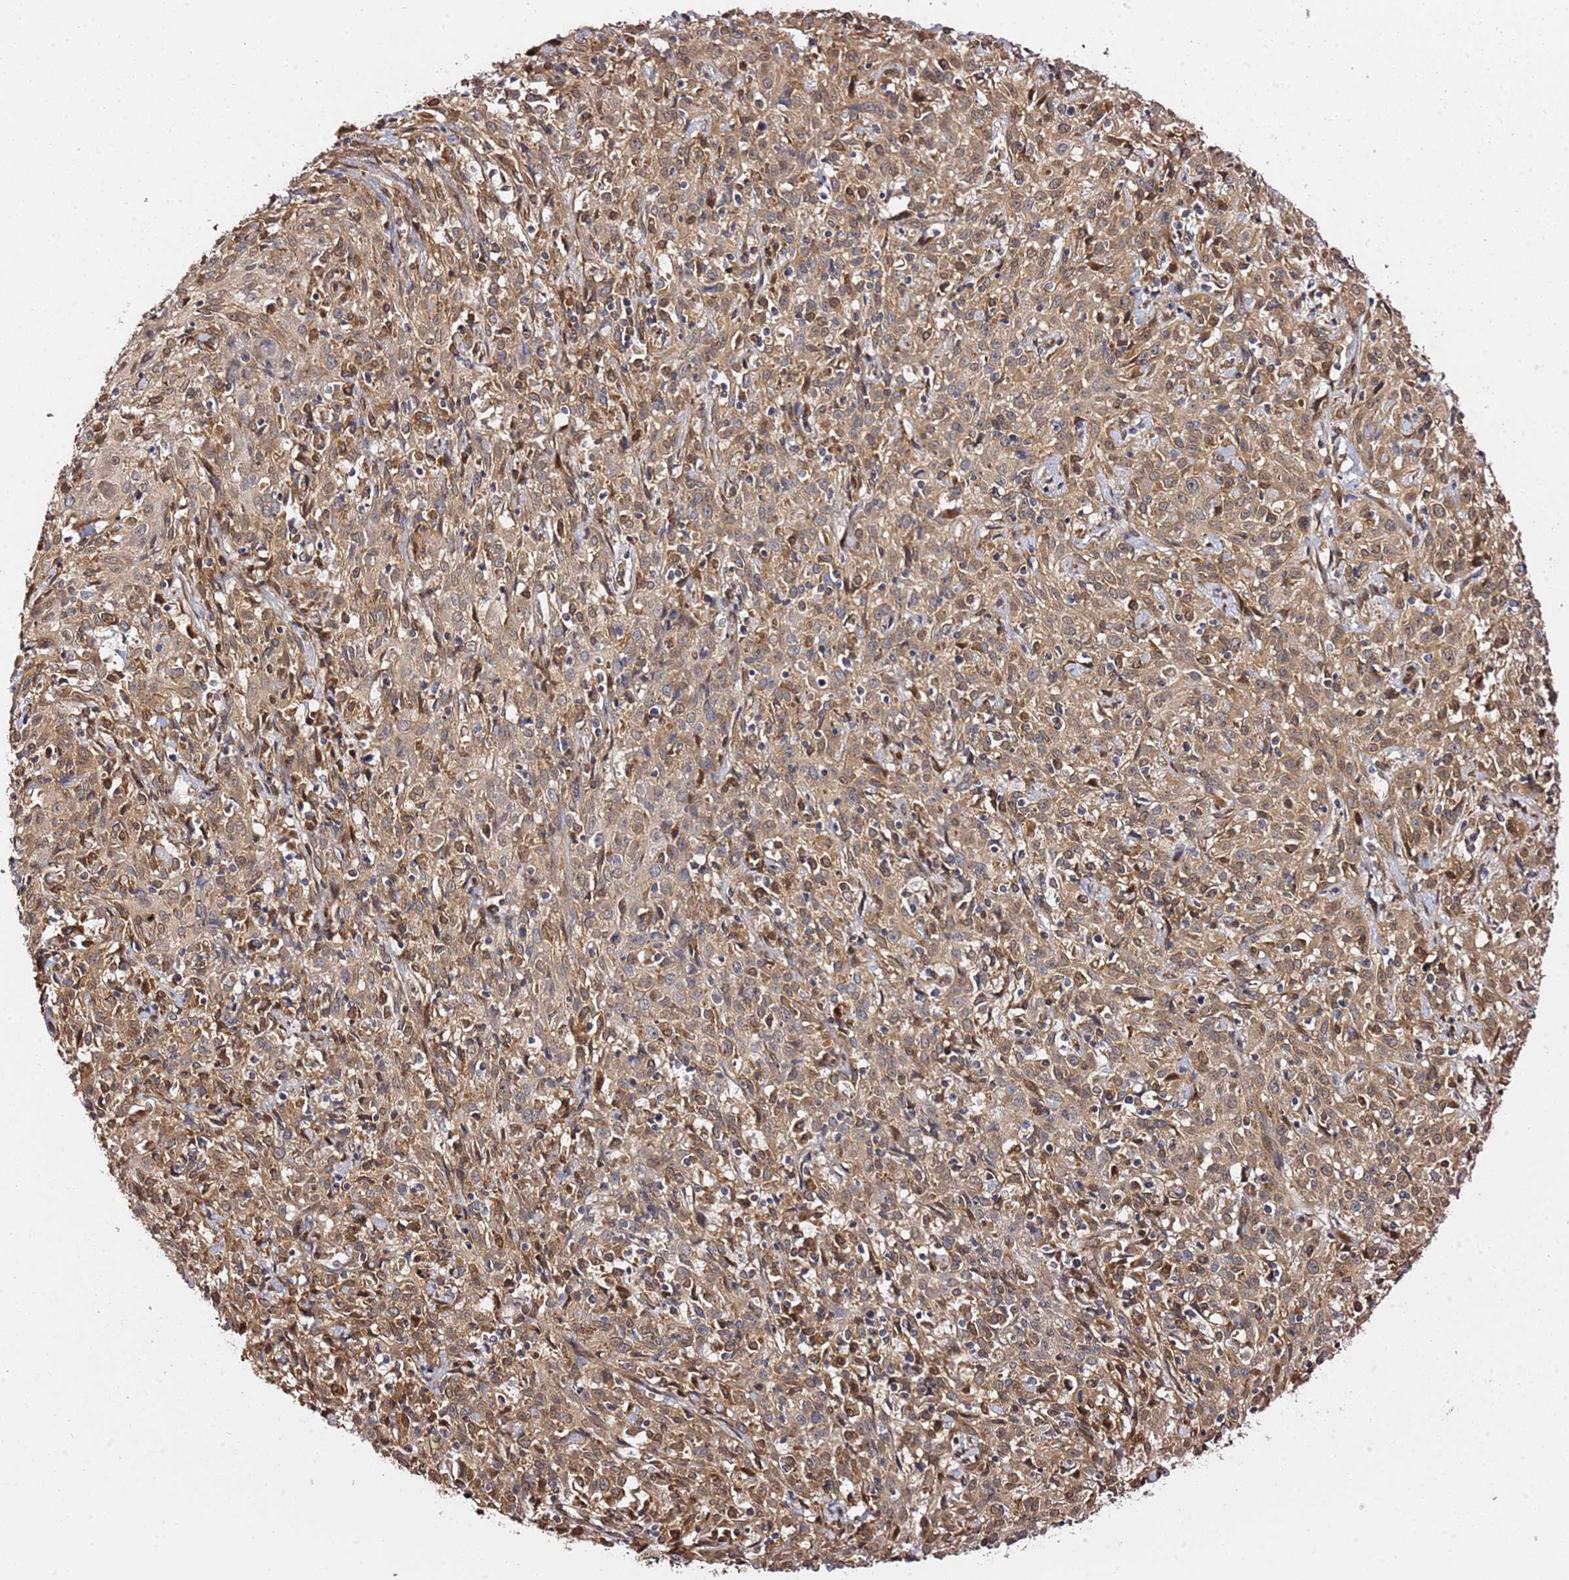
{"staining": {"intensity": "strong", "quantity": "25%-75%", "location": "cytoplasmic/membranous"}, "tissue": "cervical cancer", "cell_type": "Tumor cells", "image_type": "cancer", "snomed": [{"axis": "morphology", "description": "Squamous cell carcinoma, NOS"}, {"axis": "topography", "description": "Cervix"}], "caption": "IHC (DAB) staining of squamous cell carcinoma (cervical) exhibits strong cytoplasmic/membranous protein expression in approximately 25%-75% of tumor cells.", "gene": "PRKAB2", "patient": {"sex": "female", "age": 57}}